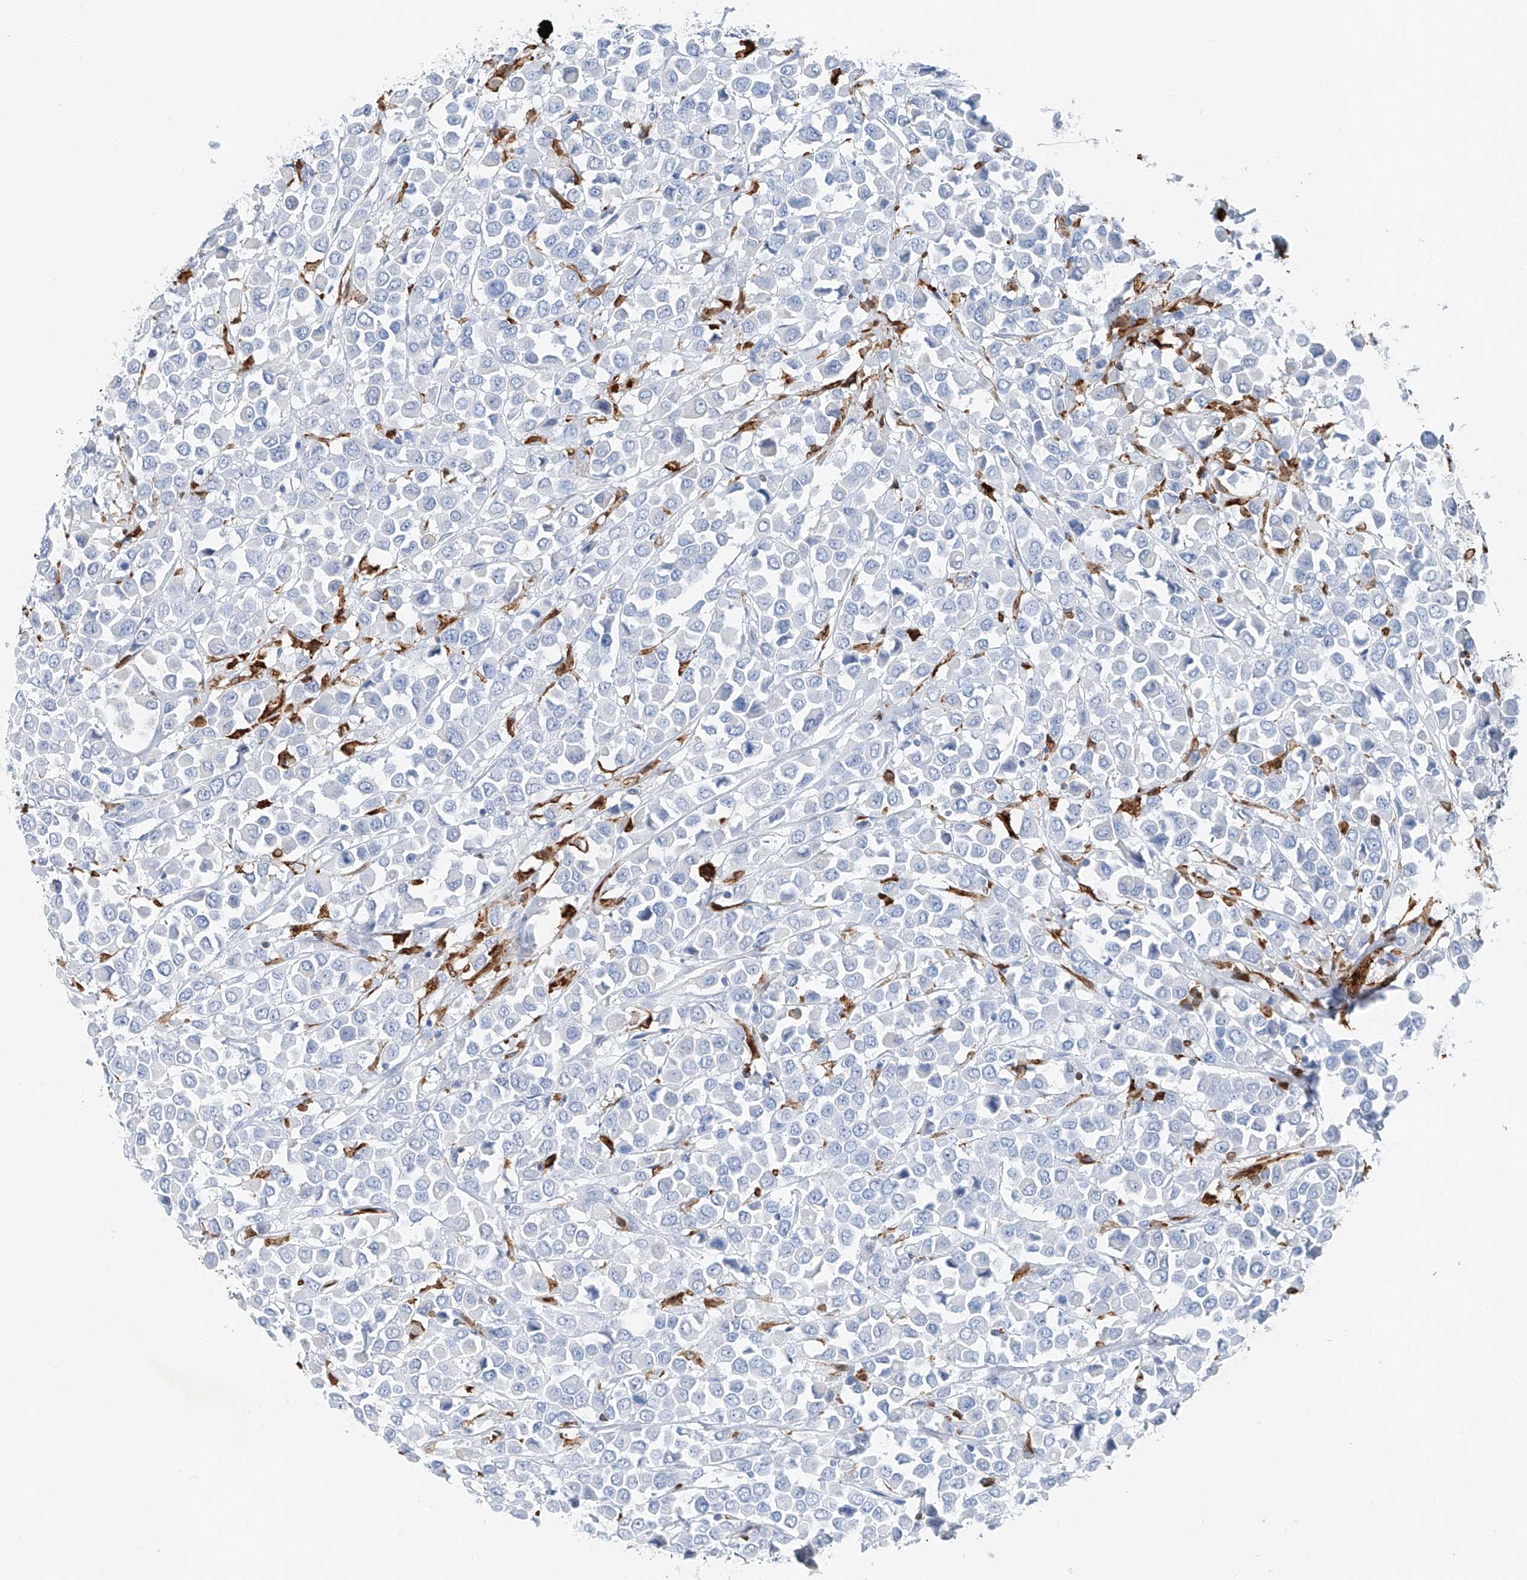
{"staining": {"intensity": "negative", "quantity": "none", "location": "none"}, "tissue": "breast cancer", "cell_type": "Tumor cells", "image_type": "cancer", "snomed": [{"axis": "morphology", "description": "Duct carcinoma"}, {"axis": "topography", "description": "Breast"}], "caption": "High power microscopy photomicrograph of an immunohistochemistry (IHC) histopathology image of infiltrating ductal carcinoma (breast), revealing no significant positivity in tumor cells.", "gene": "TBXAS1", "patient": {"sex": "female", "age": 61}}